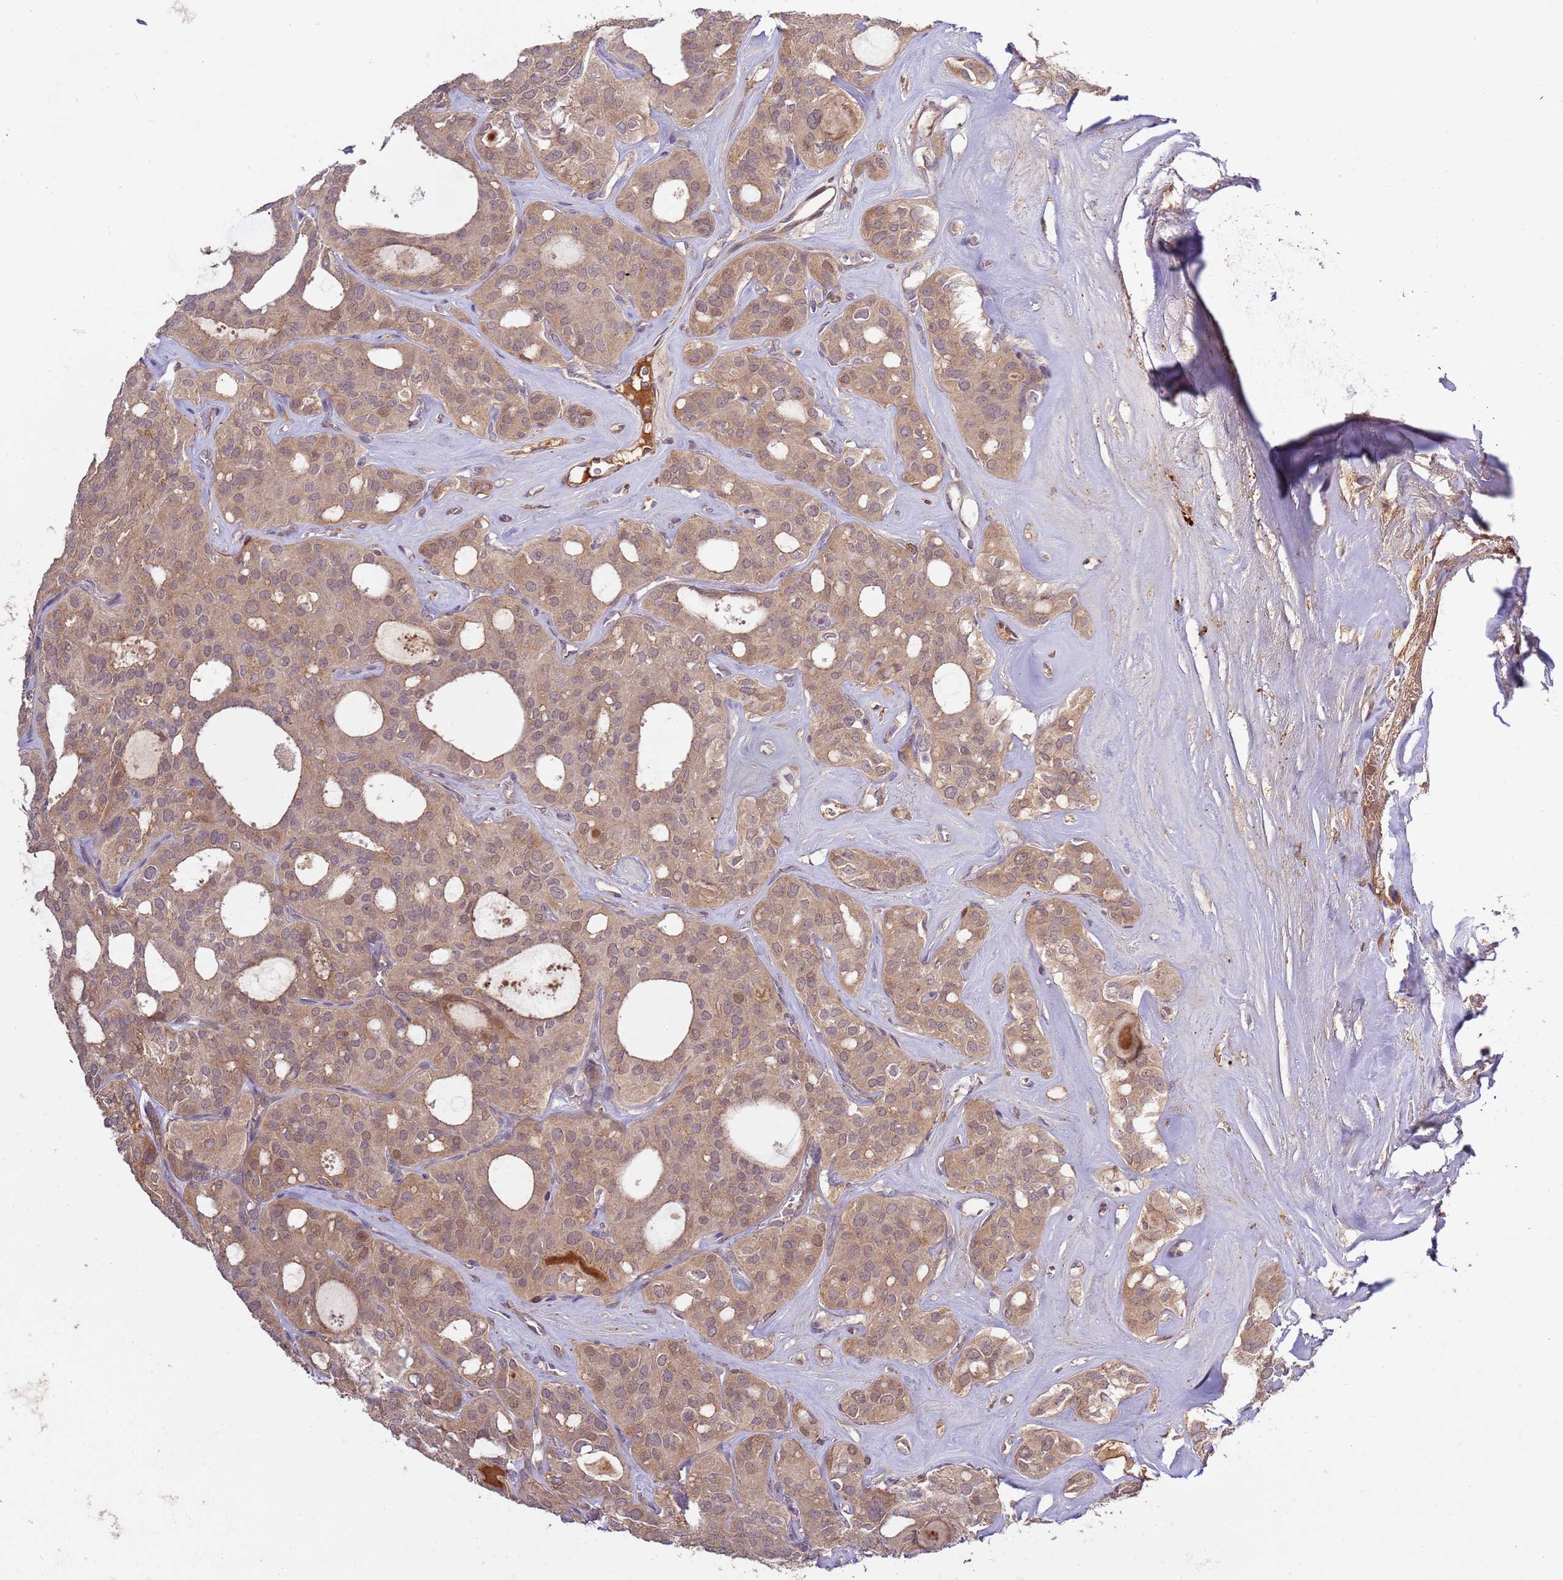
{"staining": {"intensity": "moderate", "quantity": ">75%", "location": "cytoplasmic/membranous,nuclear"}, "tissue": "thyroid cancer", "cell_type": "Tumor cells", "image_type": "cancer", "snomed": [{"axis": "morphology", "description": "Follicular adenoma carcinoma, NOS"}, {"axis": "topography", "description": "Thyroid gland"}], "caption": "A brown stain shows moderate cytoplasmic/membranous and nuclear staining of a protein in human thyroid cancer tumor cells. (Brightfield microscopy of DAB IHC at high magnification).", "gene": "ZNF624", "patient": {"sex": "male", "age": 75}}